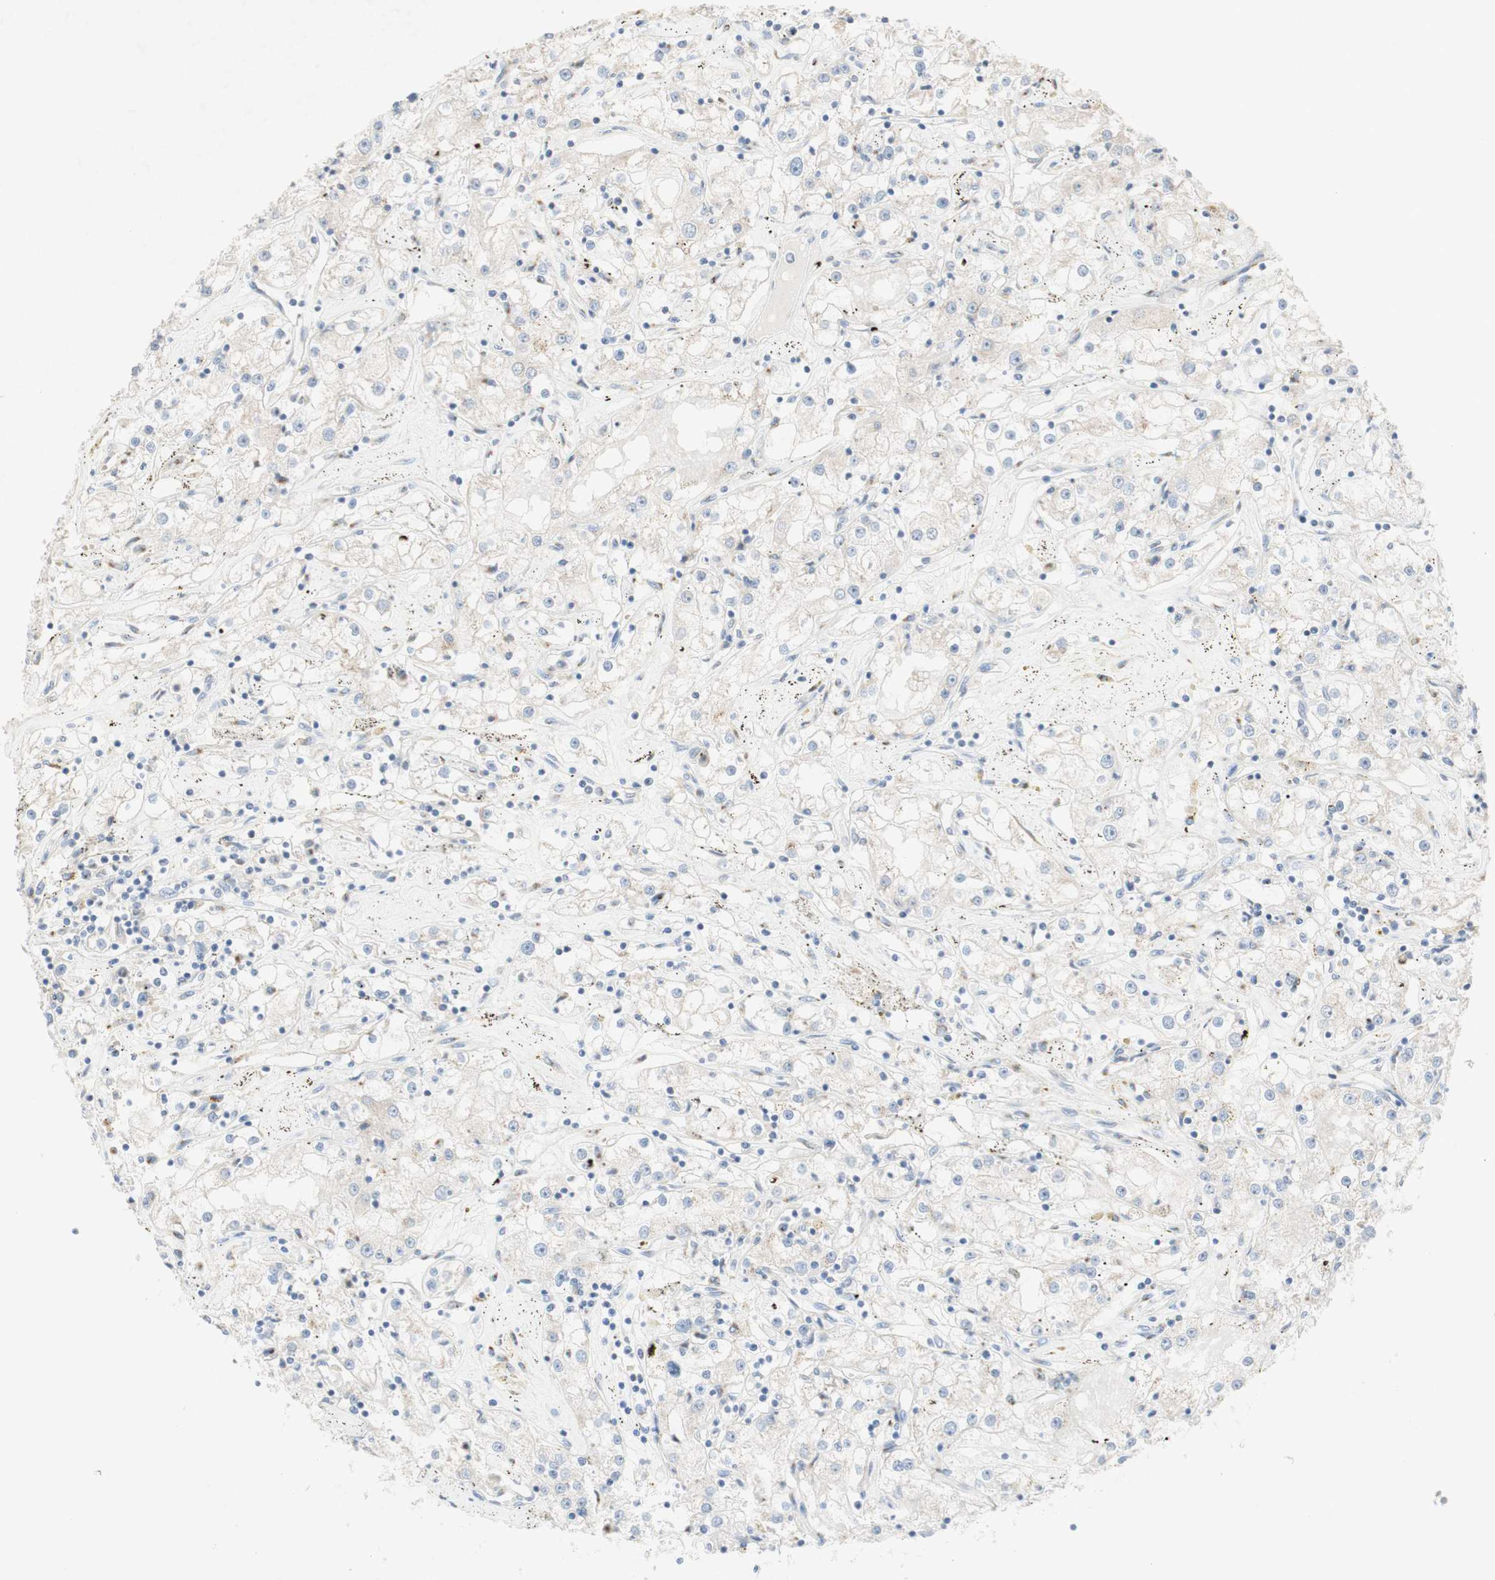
{"staining": {"intensity": "negative", "quantity": "none", "location": "none"}, "tissue": "renal cancer", "cell_type": "Tumor cells", "image_type": "cancer", "snomed": [{"axis": "morphology", "description": "Adenocarcinoma, NOS"}, {"axis": "topography", "description": "Kidney"}], "caption": "Adenocarcinoma (renal) stained for a protein using immunohistochemistry (IHC) shows no expression tumor cells.", "gene": "MANEA", "patient": {"sex": "male", "age": 56}}